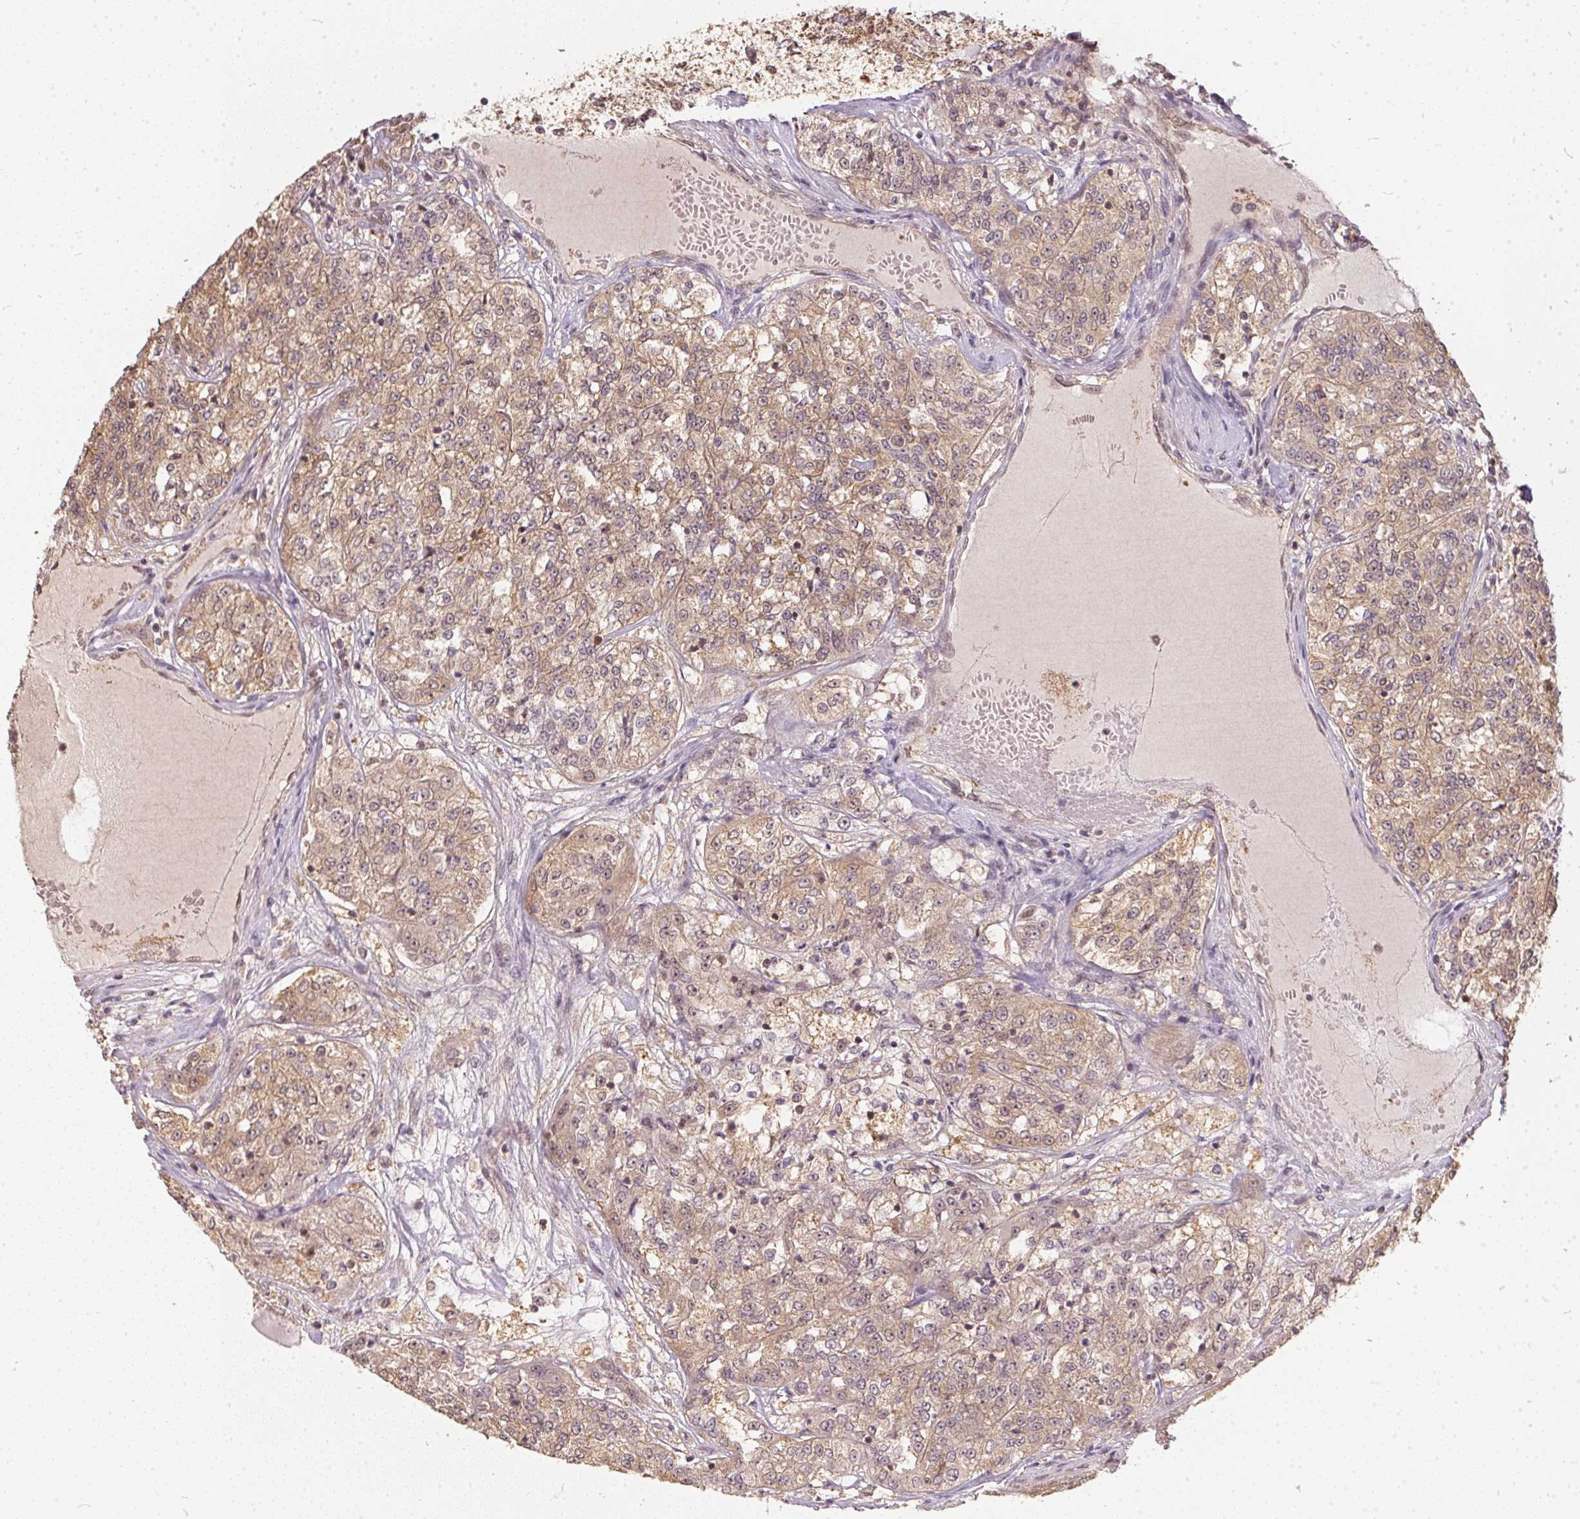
{"staining": {"intensity": "moderate", "quantity": ">75%", "location": "cytoplasmic/membranous"}, "tissue": "renal cancer", "cell_type": "Tumor cells", "image_type": "cancer", "snomed": [{"axis": "morphology", "description": "Adenocarcinoma, NOS"}, {"axis": "topography", "description": "Kidney"}], "caption": "Adenocarcinoma (renal) stained with DAB (3,3'-diaminobenzidine) immunohistochemistry (IHC) demonstrates medium levels of moderate cytoplasmic/membranous positivity in about >75% of tumor cells. (DAB IHC, brown staining for protein, blue staining for nuclei).", "gene": "BLMH", "patient": {"sex": "female", "age": 63}}